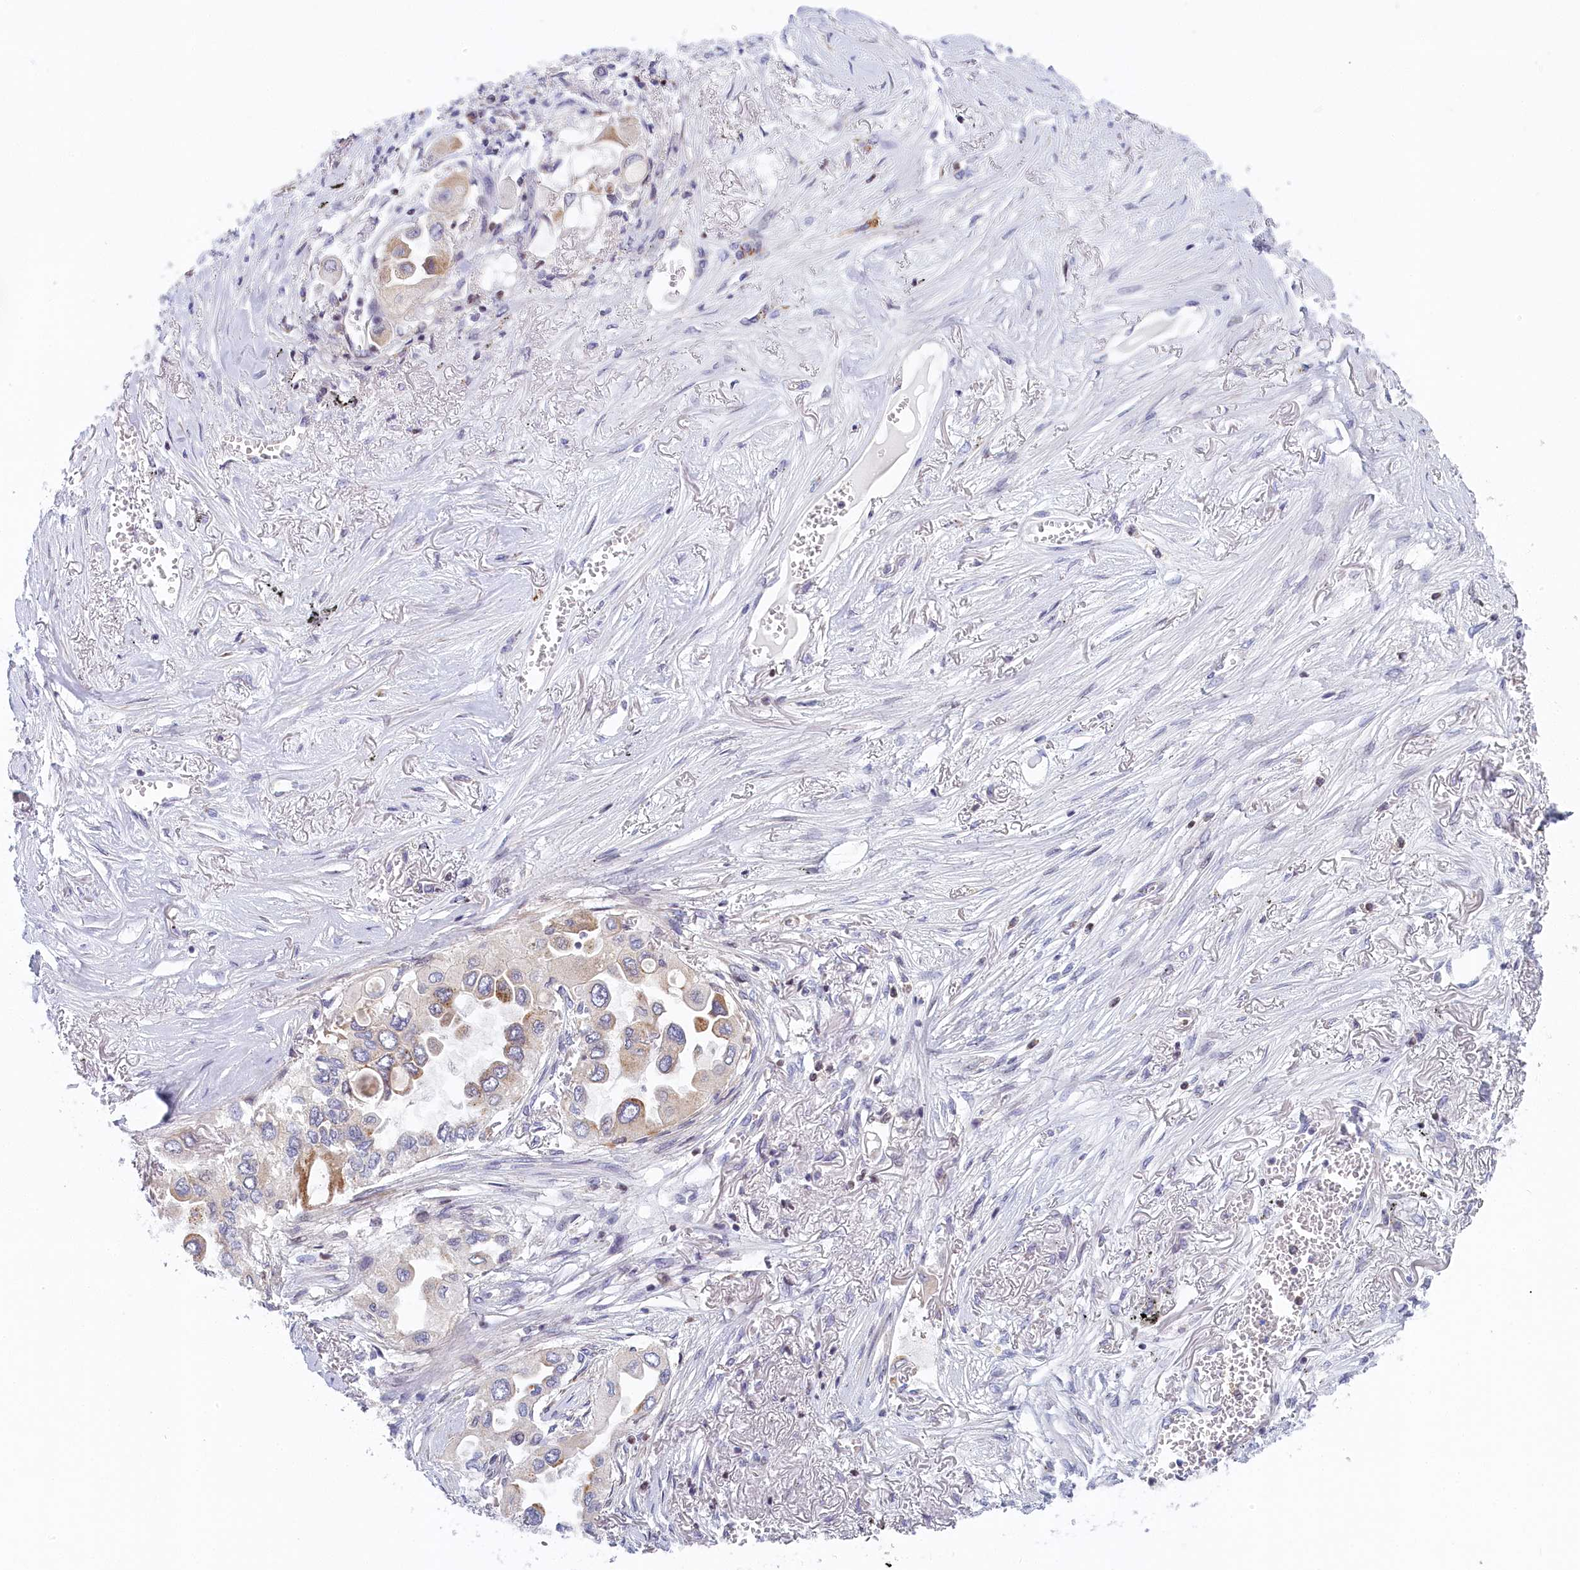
{"staining": {"intensity": "moderate", "quantity": "<25%", "location": "cytoplasmic/membranous"}, "tissue": "lung cancer", "cell_type": "Tumor cells", "image_type": "cancer", "snomed": [{"axis": "morphology", "description": "Adenocarcinoma, NOS"}, {"axis": "topography", "description": "Lung"}], "caption": "IHC histopathology image of neoplastic tissue: human lung adenocarcinoma stained using immunohistochemistry displays low levels of moderate protein expression localized specifically in the cytoplasmic/membranous of tumor cells, appearing as a cytoplasmic/membranous brown color.", "gene": "INTS4", "patient": {"sex": "female", "age": 76}}